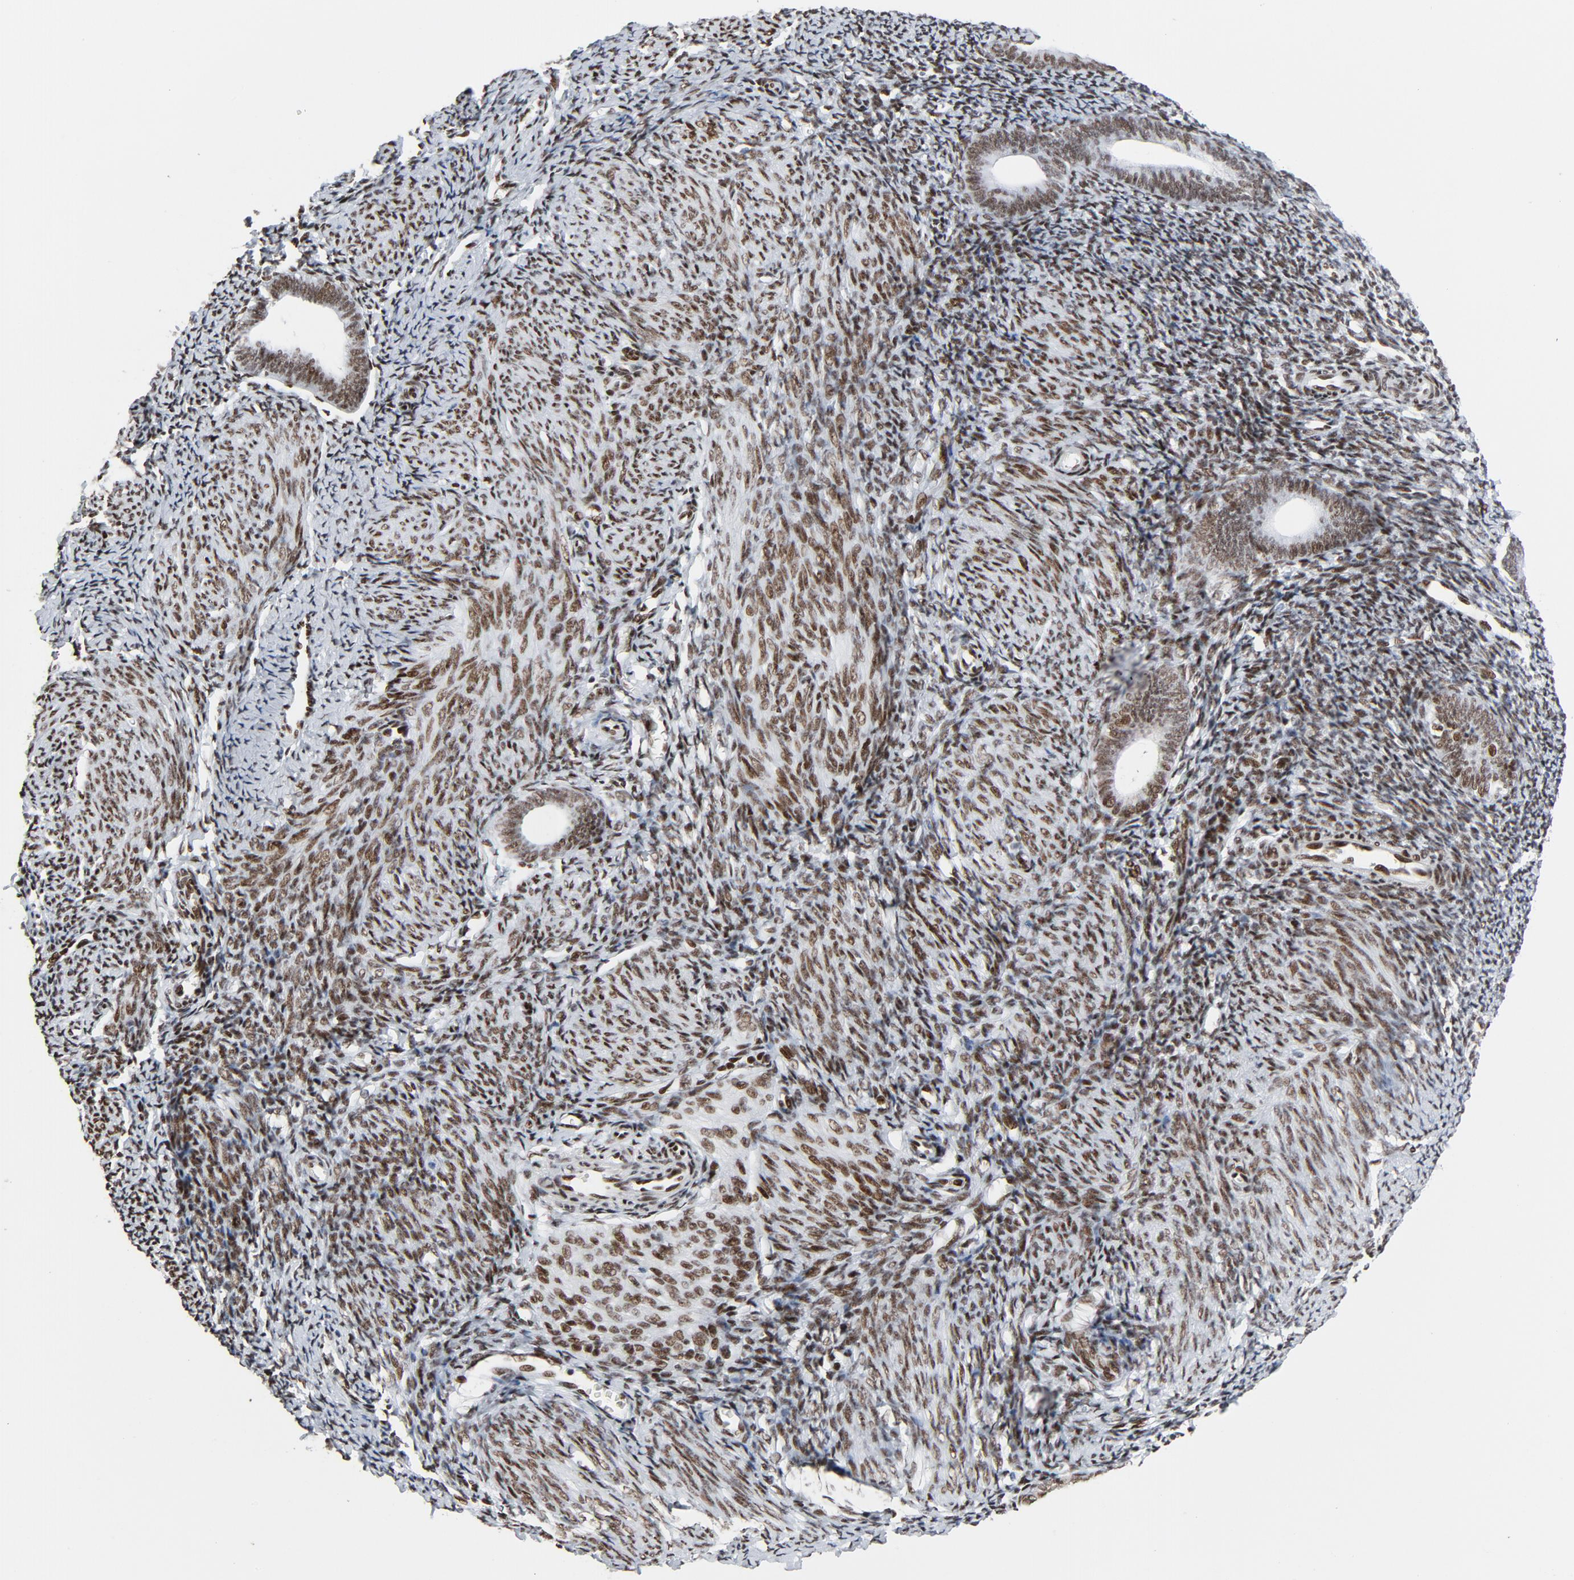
{"staining": {"intensity": "moderate", "quantity": ">75%", "location": "nuclear"}, "tissue": "endometrium", "cell_type": "Cells in endometrial stroma", "image_type": "normal", "snomed": [{"axis": "morphology", "description": "Normal tissue, NOS"}, {"axis": "topography", "description": "Endometrium"}], "caption": "Protein expression analysis of normal endometrium displays moderate nuclear staining in approximately >75% of cells in endometrial stroma. (IHC, brightfield microscopy, high magnification).", "gene": "HSF1", "patient": {"sex": "female", "age": 57}}